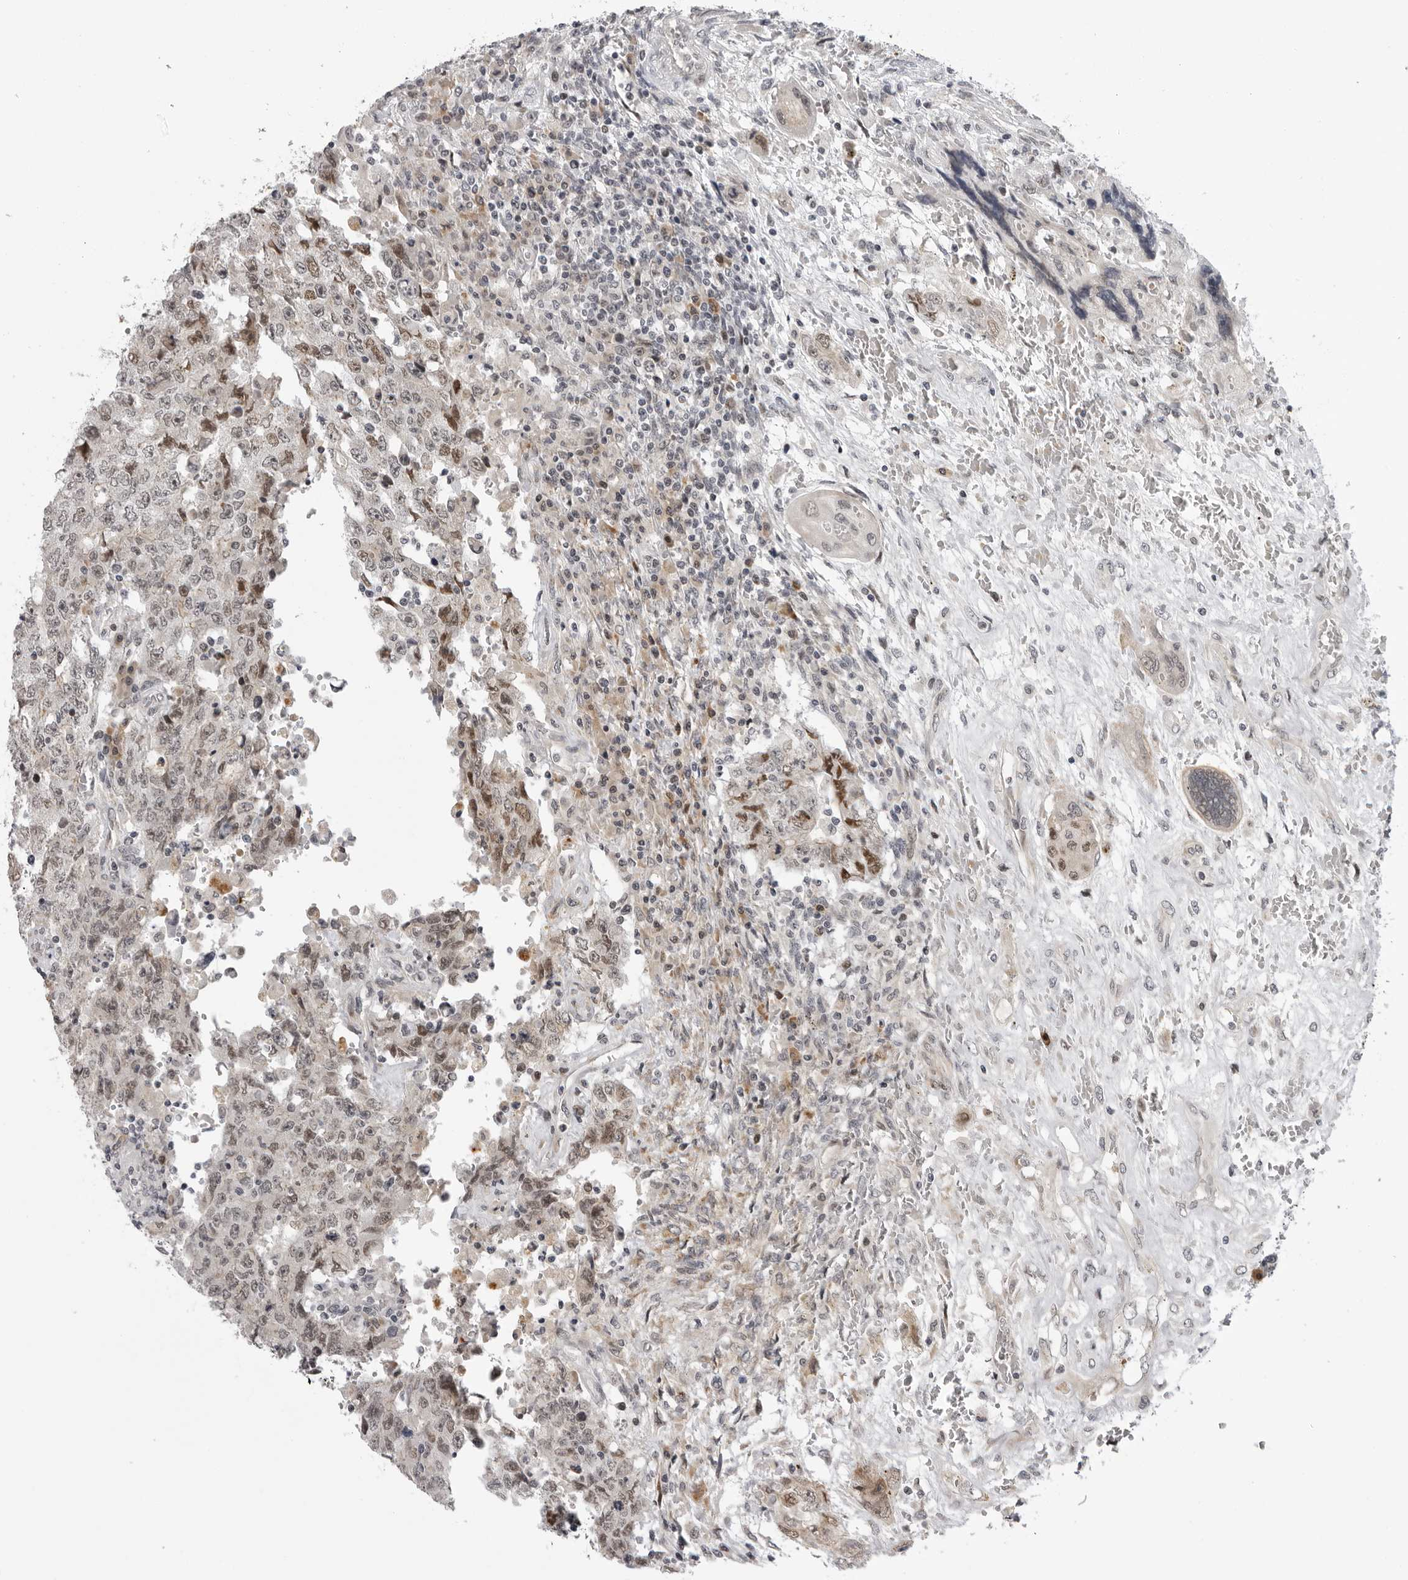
{"staining": {"intensity": "moderate", "quantity": ">75%", "location": "nuclear"}, "tissue": "testis cancer", "cell_type": "Tumor cells", "image_type": "cancer", "snomed": [{"axis": "morphology", "description": "Carcinoma, Embryonal, NOS"}, {"axis": "topography", "description": "Testis"}], "caption": "Moderate nuclear positivity is present in about >75% of tumor cells in embryonal carcinoma (testis).", "gene": "ALPK2", "patient": {"sex": "male", "age": 26}}